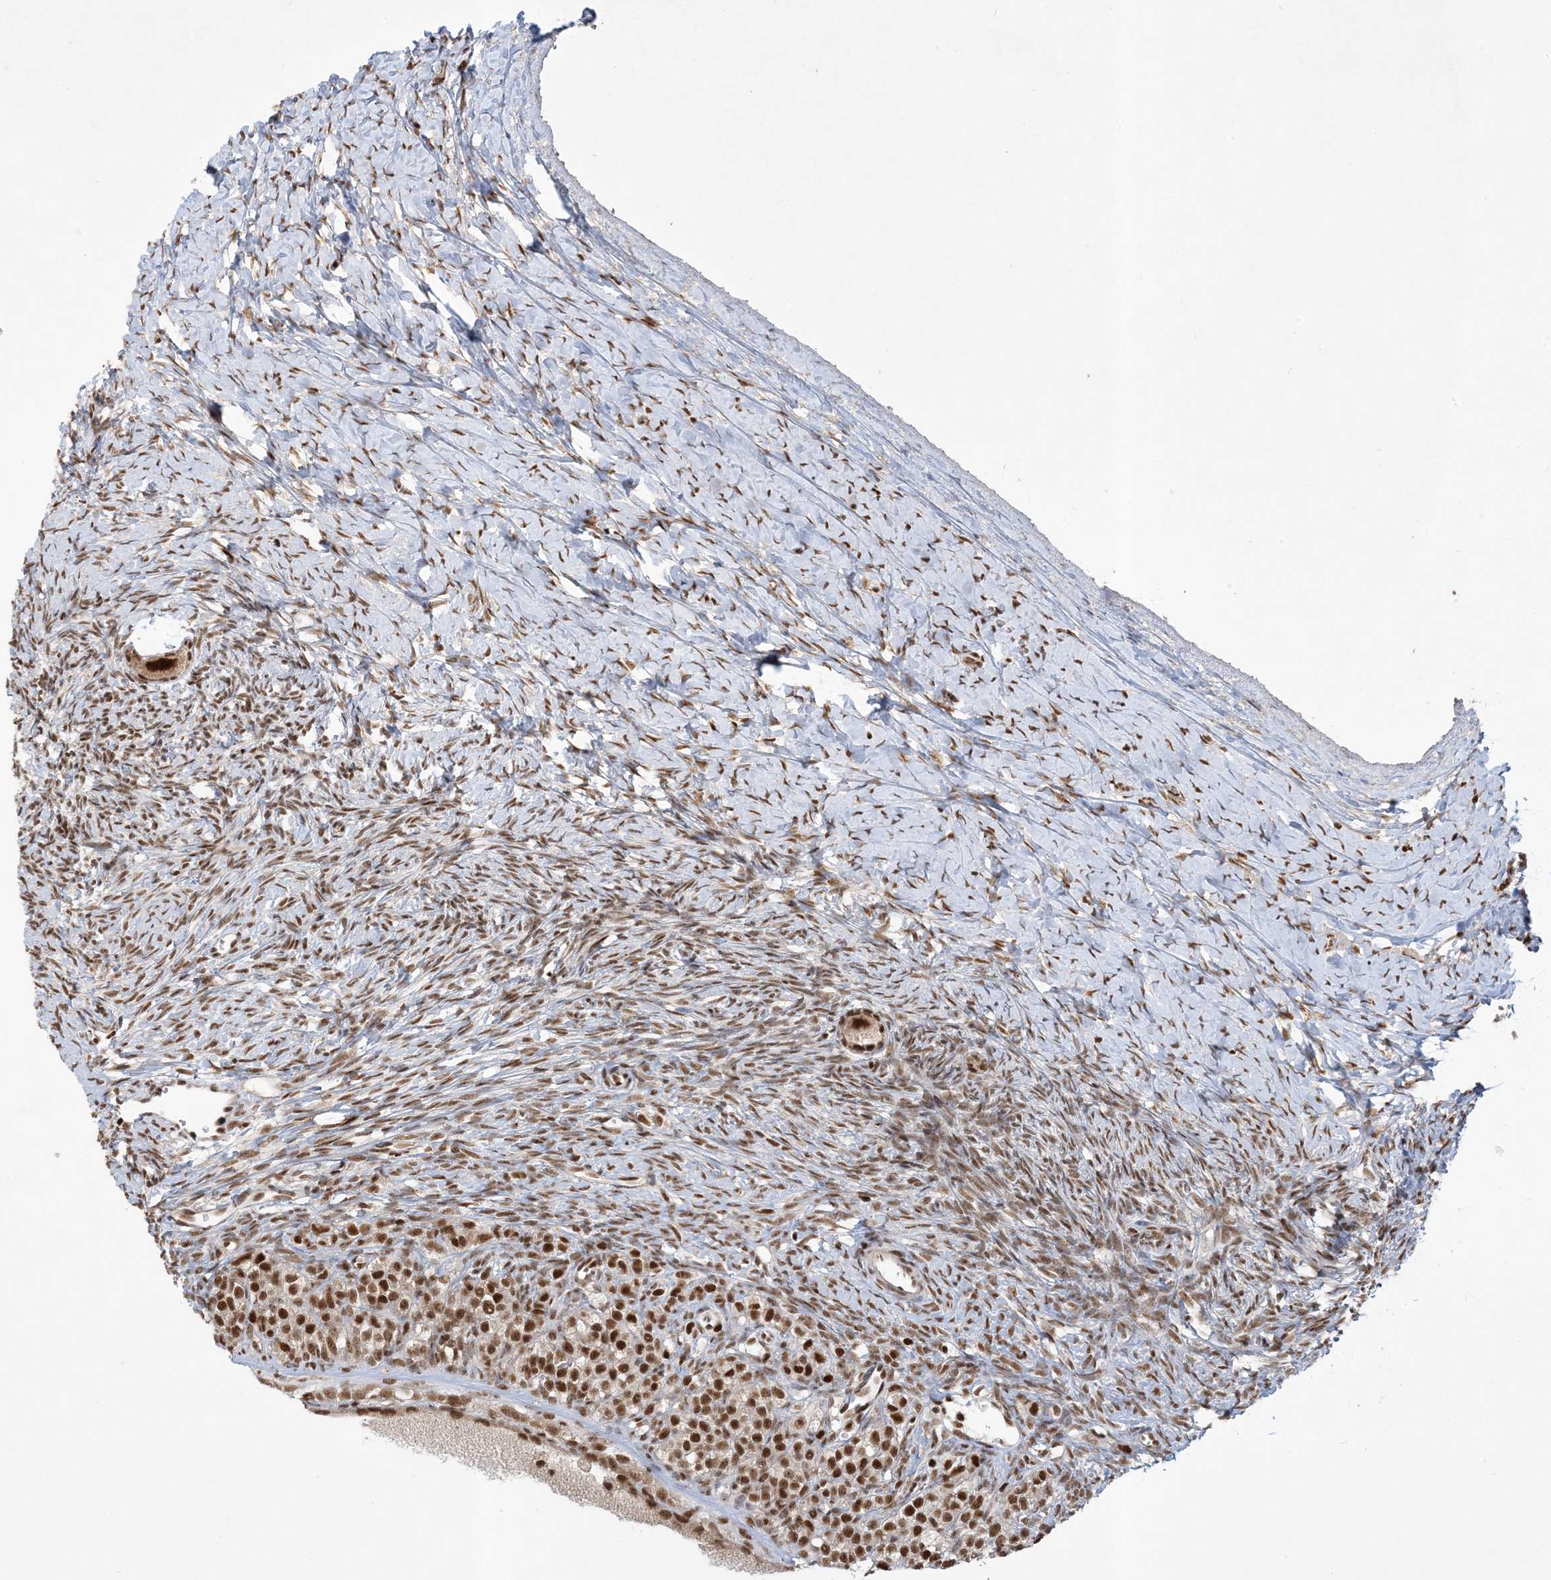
{"staining": {"intensity": "strong", "quantity": ">75%", "location": "nuclear"}, "tissue": "ovary", "cell_type": "Follicle cells", "image_type": "normal", "snomed": [{"axis": "morphology", "description": "Normal tissue, NOS"}, {"axis": "morphology", "description": "Developmental malformation"}, {"axis": "topography", "description": "Ovary"}], "caption": "Follicle cells exhibit strong nuclear staining in approximately >75% of cells in benign ovary.", "gene": "PPIL2", "patient": {"sex": "female", "age": 39}}